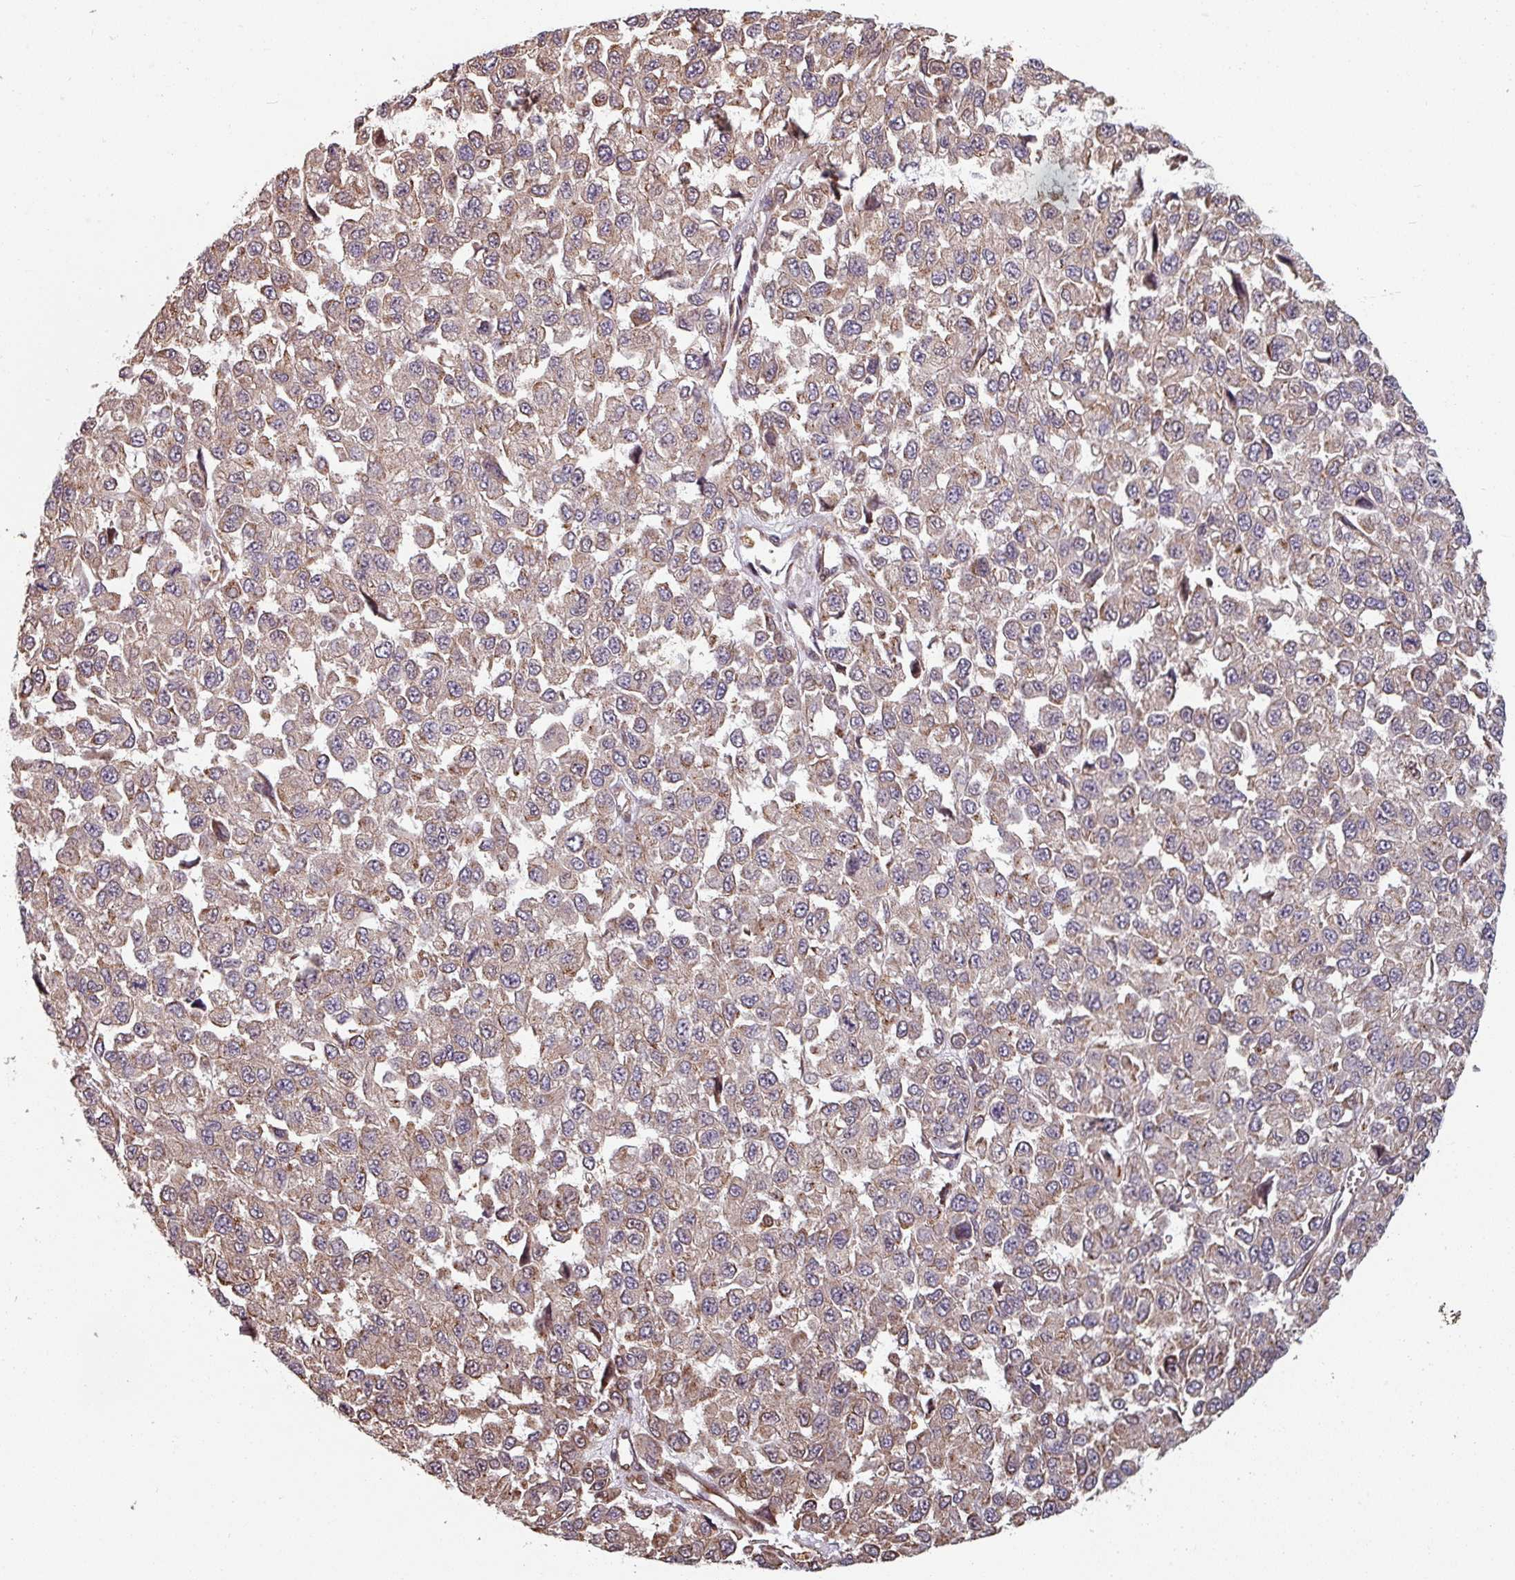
{"staining": {"intensity": "moderate", "quantity": "<25%", "location": "nuclear"}, "tissue": "melanoma", "cell_type": "Tumor cells", "image_type": "cancer", "snomed": [{"axis": "morphology", "description": "Malignant melanoma, NOS"}, {"axis": "topography", "description": "Skin"}], "caption": "IHC image of melanoma stained for a protein (brown), which exhibits low levels of moderate nuclear staining in about <25% of tumor cells.", "gene": "EID1", "patient": {"sex": "male", "age": 62}}